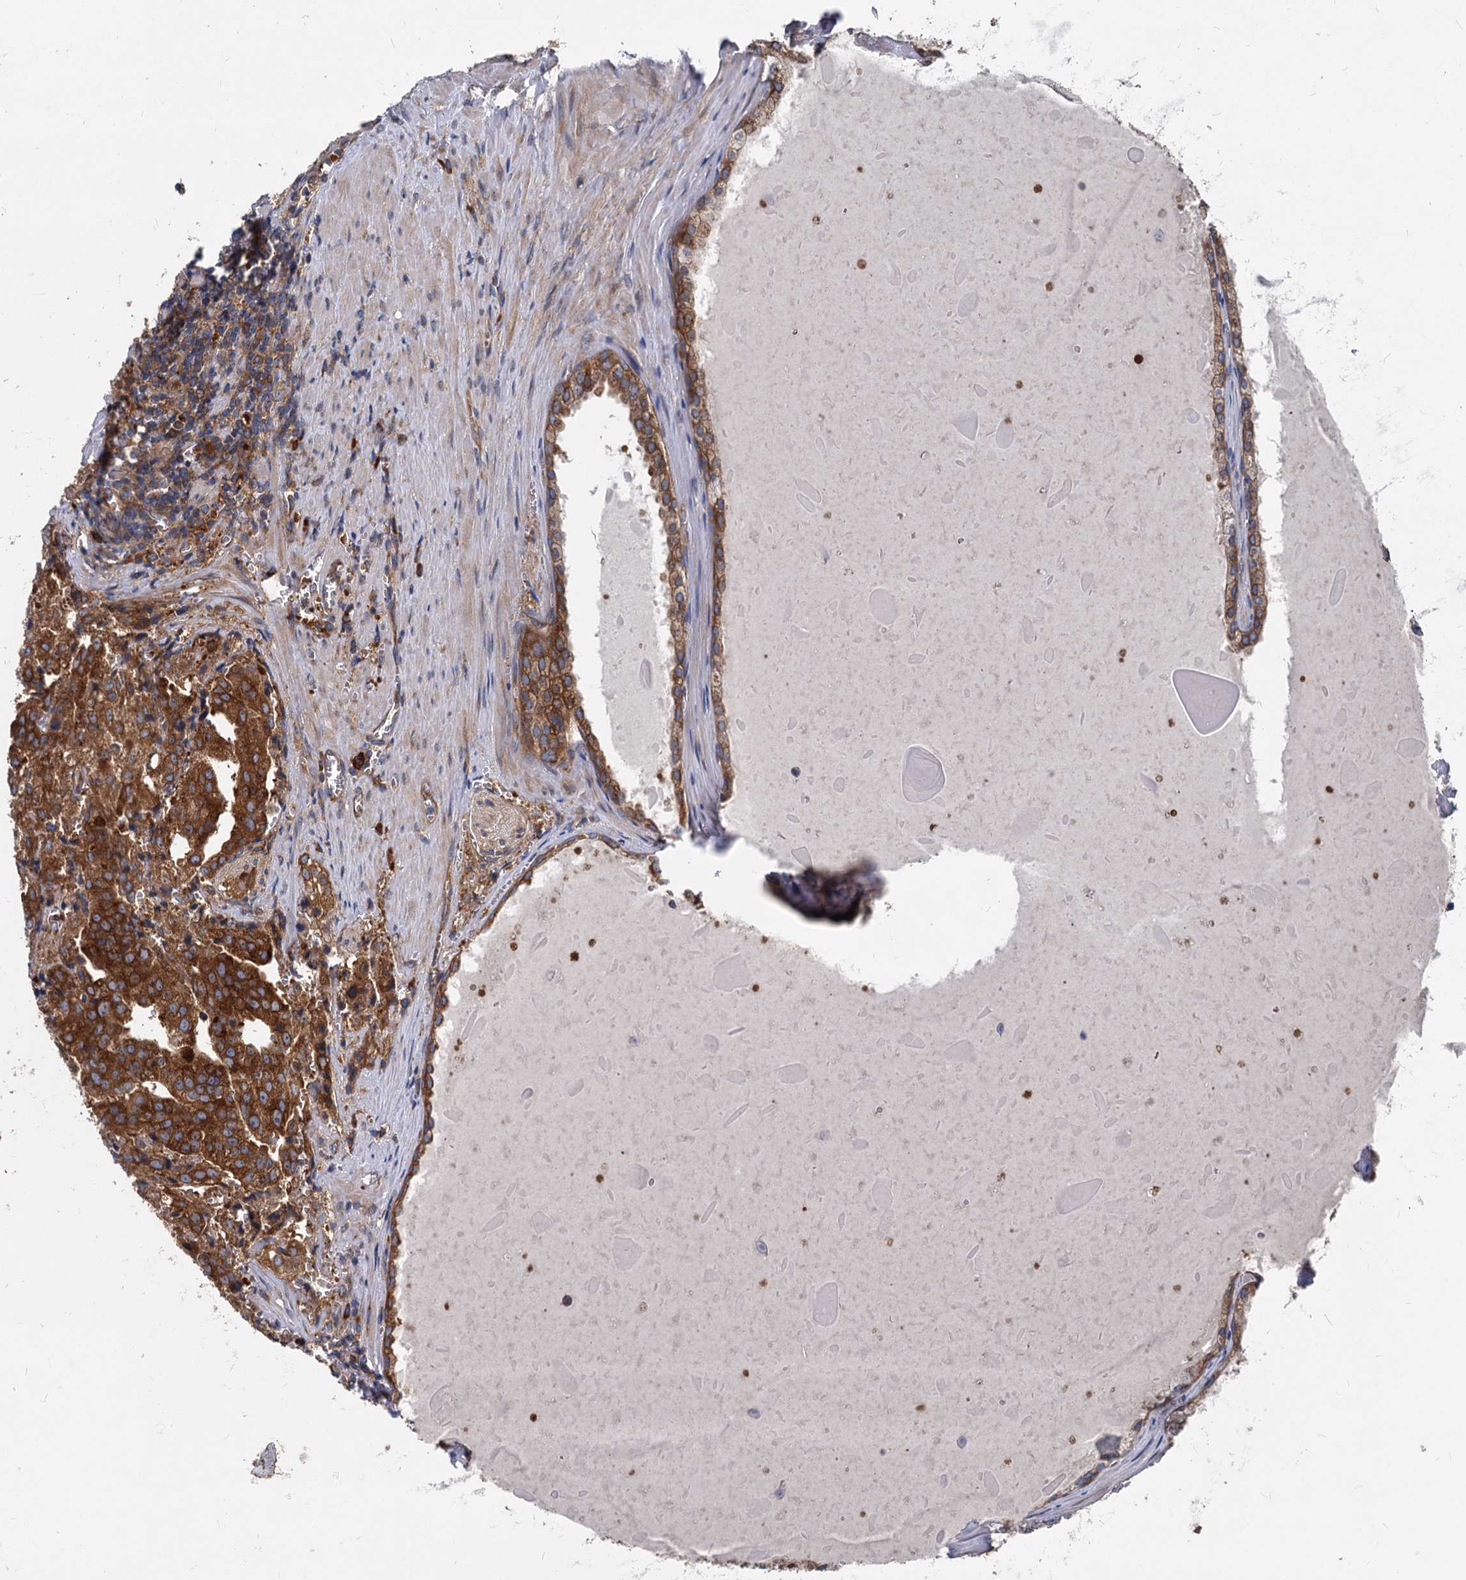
{"staining": {"intensity": "strong", "quantity": ">75%", "location": "cytoplasmic/membranous"}, "tissue": "prostate cancer", "cell_type": "Tumor cells", "image_type": "cancer", "snomed": [{"axis": "morphology", "description": "Adenocarcinoma, High grade"}, {"axis": "topography", "description": "Prostate"}], "caption": "Brown immunohistochemical staining in prostate cancer (high-grade adenocarcinoma) reveals strong cytoplasmic/membranous positivity in approximately >75% of tumor cells.", "gene": "EIF2B2", "patient": {"sex": "male", "age": 68}}